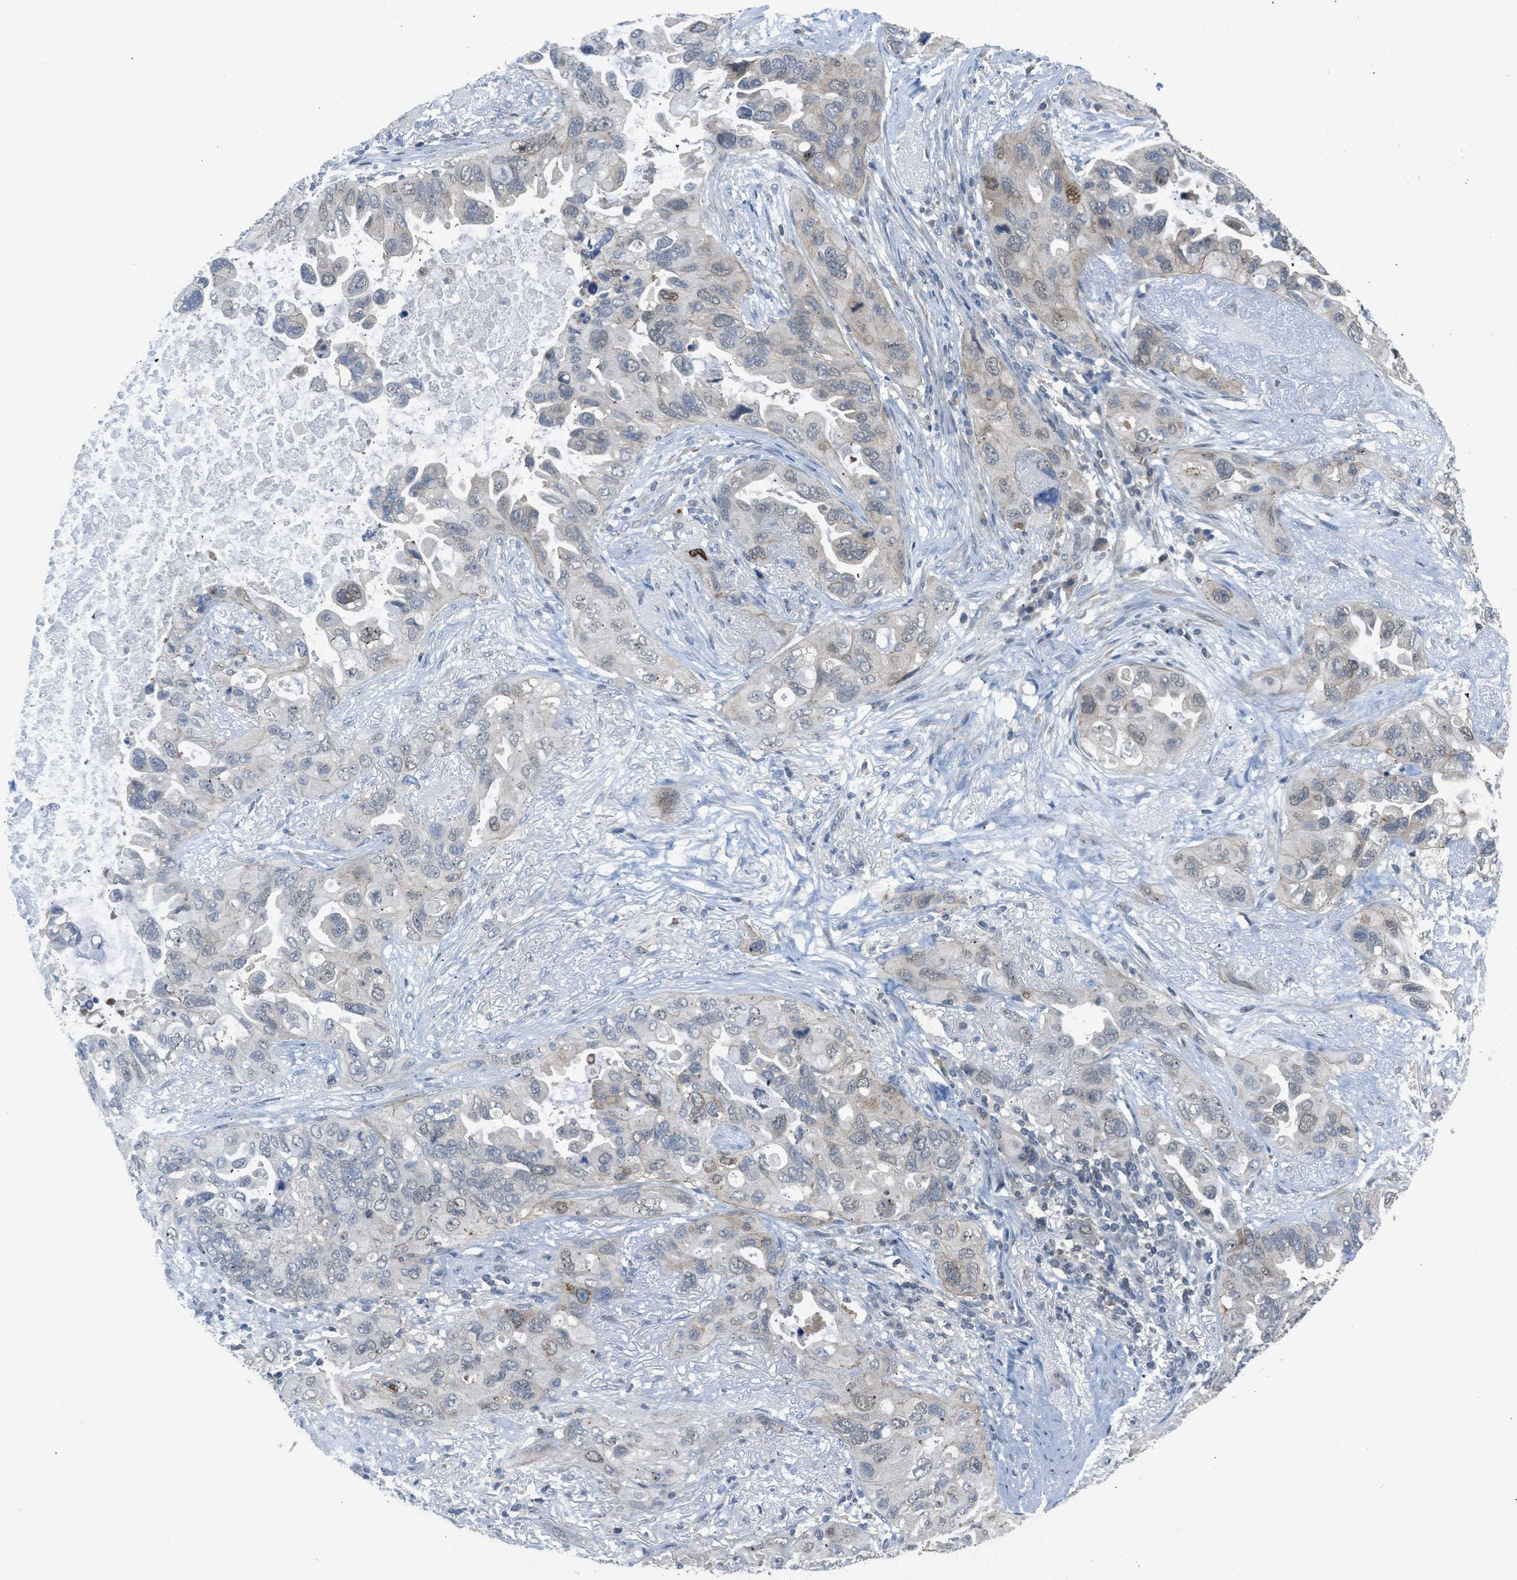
{"staining": {"intensity": "weak", "quantity": "<25%", "location": "cytoplasmic/membranous"}, "tissue": "lung cancer", "cell_type": "Tumor cells", "image_type": "cancer", "snomed": [{"axis": "morphology", "description": "Squamous cell carcinoma, NOS"}, {"axis": "topography", "description": "Lung"}], "caption": "DAB immunohistochemical staining of squamous cell carcinoma (lung) shows no significant expression in tumor cells.", "gene": "TTBK2", "patient": {"sex": "female", "age": 73}}